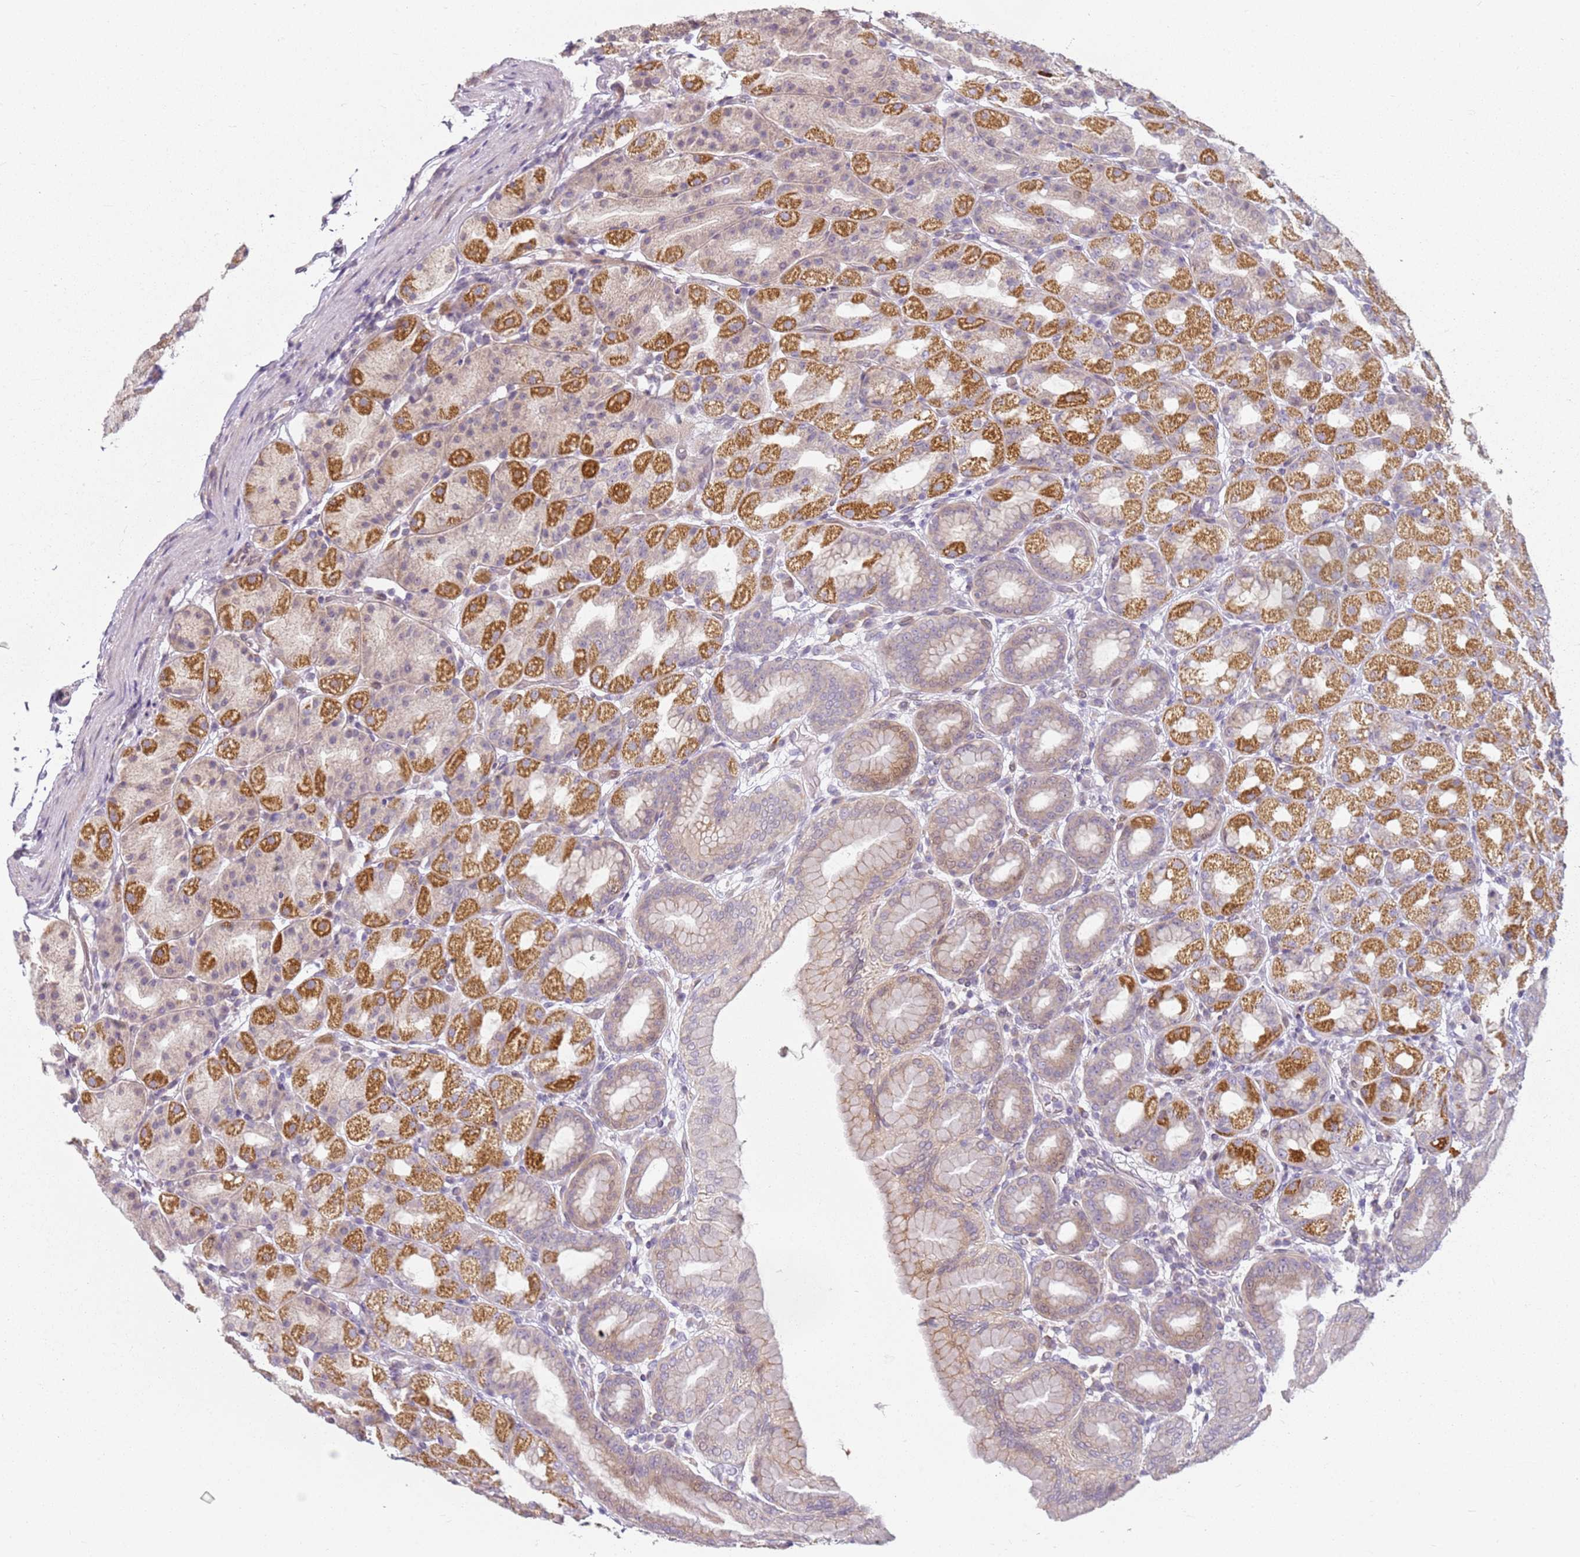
{"staining": {"intensity": "strong", "quantity": "25%-75%", "location": "cytoplasmic/membranous"}, "tissue": "stomach", "cell_type": "Glandular cells", "image_type": "normal", "snomed": [{"axis": "morphology", "description": "Normal tissue, NOS"}, {"axis": "topography", "description": "Stomach, upper"}], "caption": "IHC image of benign stomach stained for a protein (brown), which demonstrates high levels of strong cytoplasmic/membranous expression in approximately 25%-75% of glandular cells.", "gene": "DEFB116", "patient": {"sex": "male", "age": 68}}